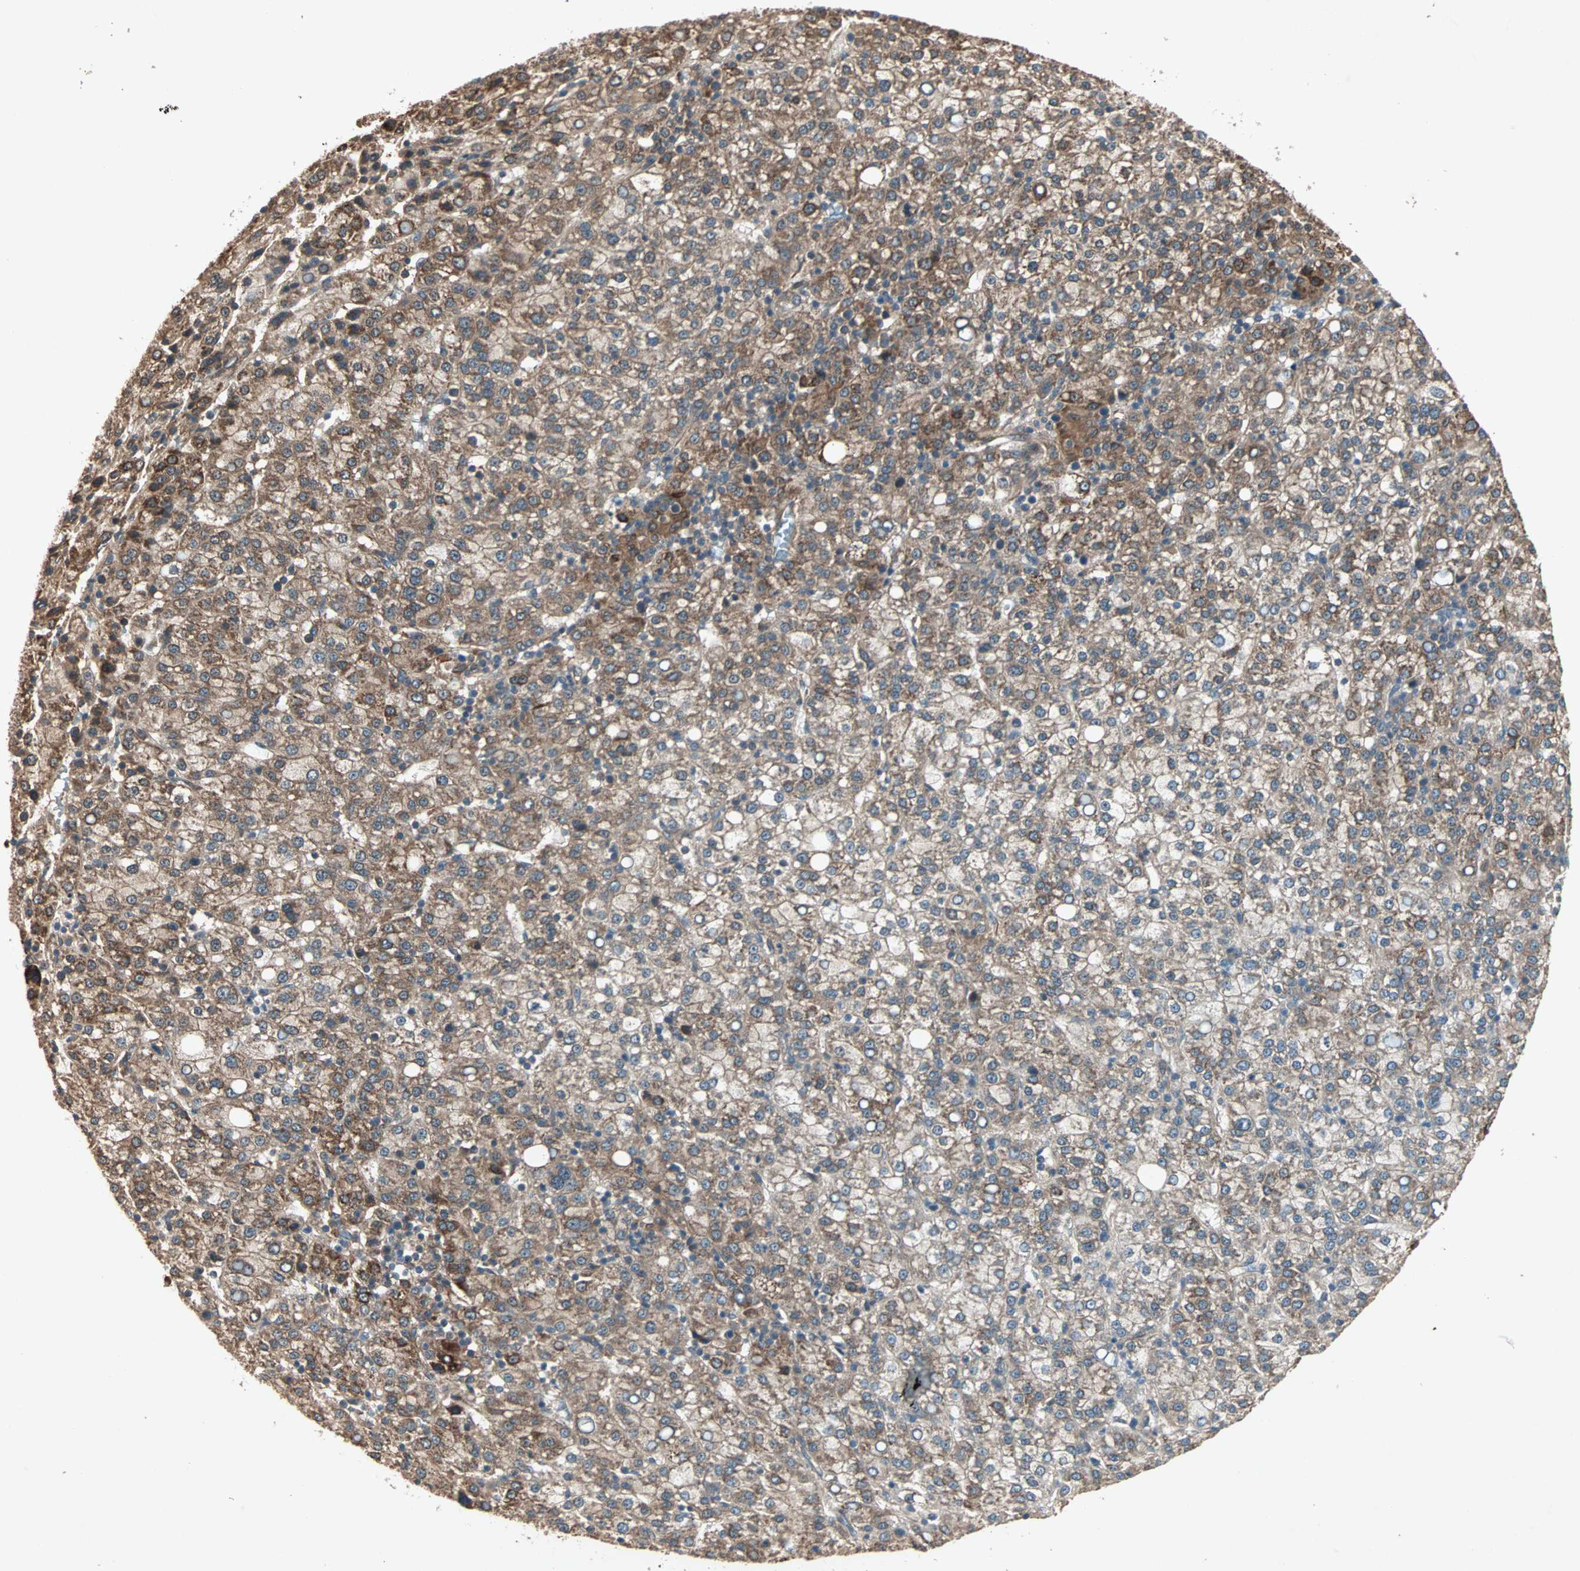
{"staining": {"intensity": "moderate", "quantity": "25%-75%", "location": "cytoplasmic/membranous"}, "tissue": "liver cancer", "cell_type": "Tumor cells", "image_type": "cancer", "snomed": [{"axis": "morphology", "description": "Carcinoma, Hepatocellular, NOS"}, {"axis": "topography", "description": "Liver"}], "caption": "This is a histology image of immunohistochemistry staining of hepatocellular carcinoma (liver), which shows moderate positivity in the cytoplasmic/membranous of tumor cells.", "gene": "SDSL", "patient": {"sex": "female", "age": 58}}